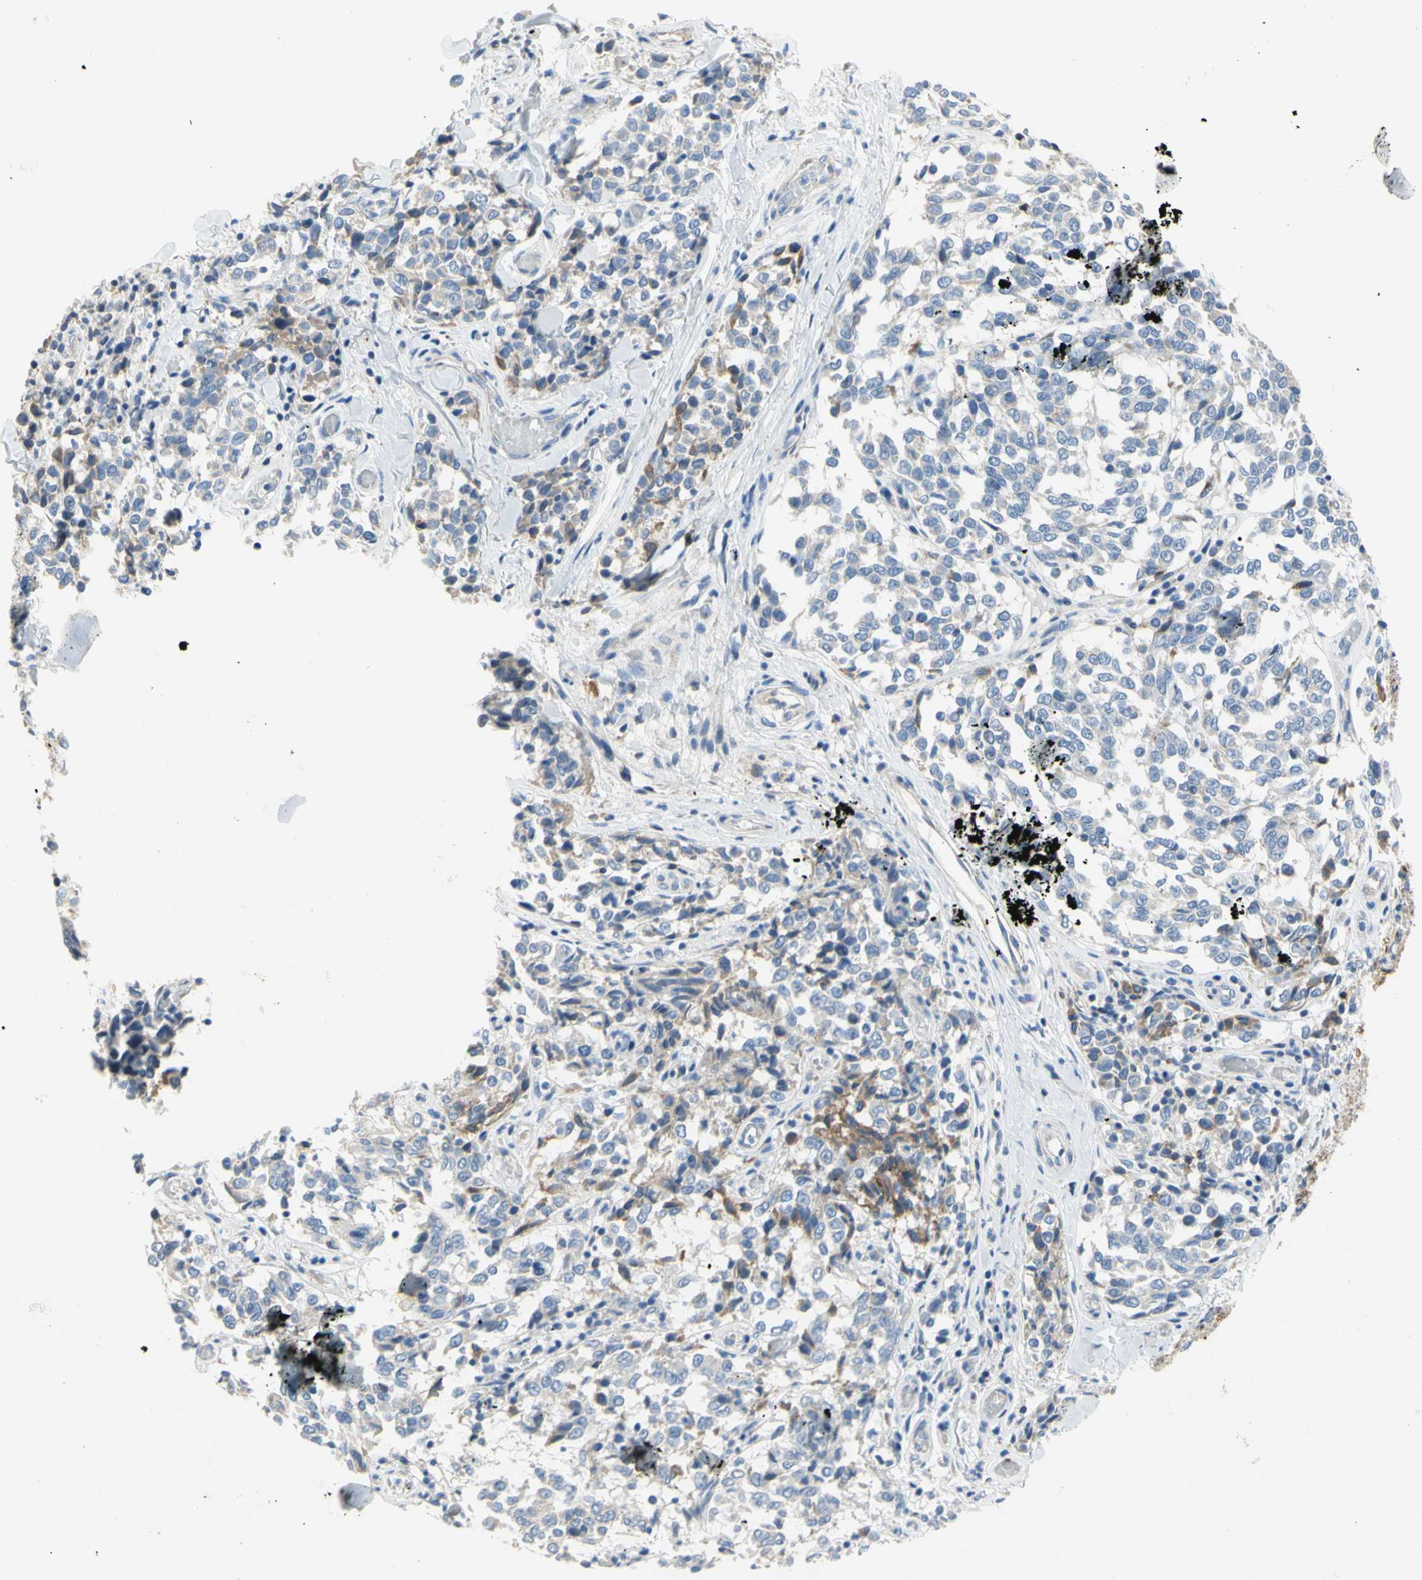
{"staining": {"intensity": "weak", "quantity": "25%-75%", "location": "cytoplasmic/membranous"}, "tissue": "melanoma", "cell_type": "Tumor cells", "image_type": "cancer", "snomed": [{"axis": "morphology", "description": "Malignant melanoma, NOS"}, {"axis": "topography", "description": "Skin"}], "caption": "Immunohistochemistry of human melanoma demonstrates low levels of weak cytoplasmic/membranous staining in approximately 25%-75% of tumor cells. The staining was performed using DAB (3,3'-diaminobenzidine) to visualize the protein expression in brown, while the nuclei were stained in blue with hematoxylin (Magnification: 20x).", "gene": "MUC1", "patient": {"sex": "female", "age": 64}}